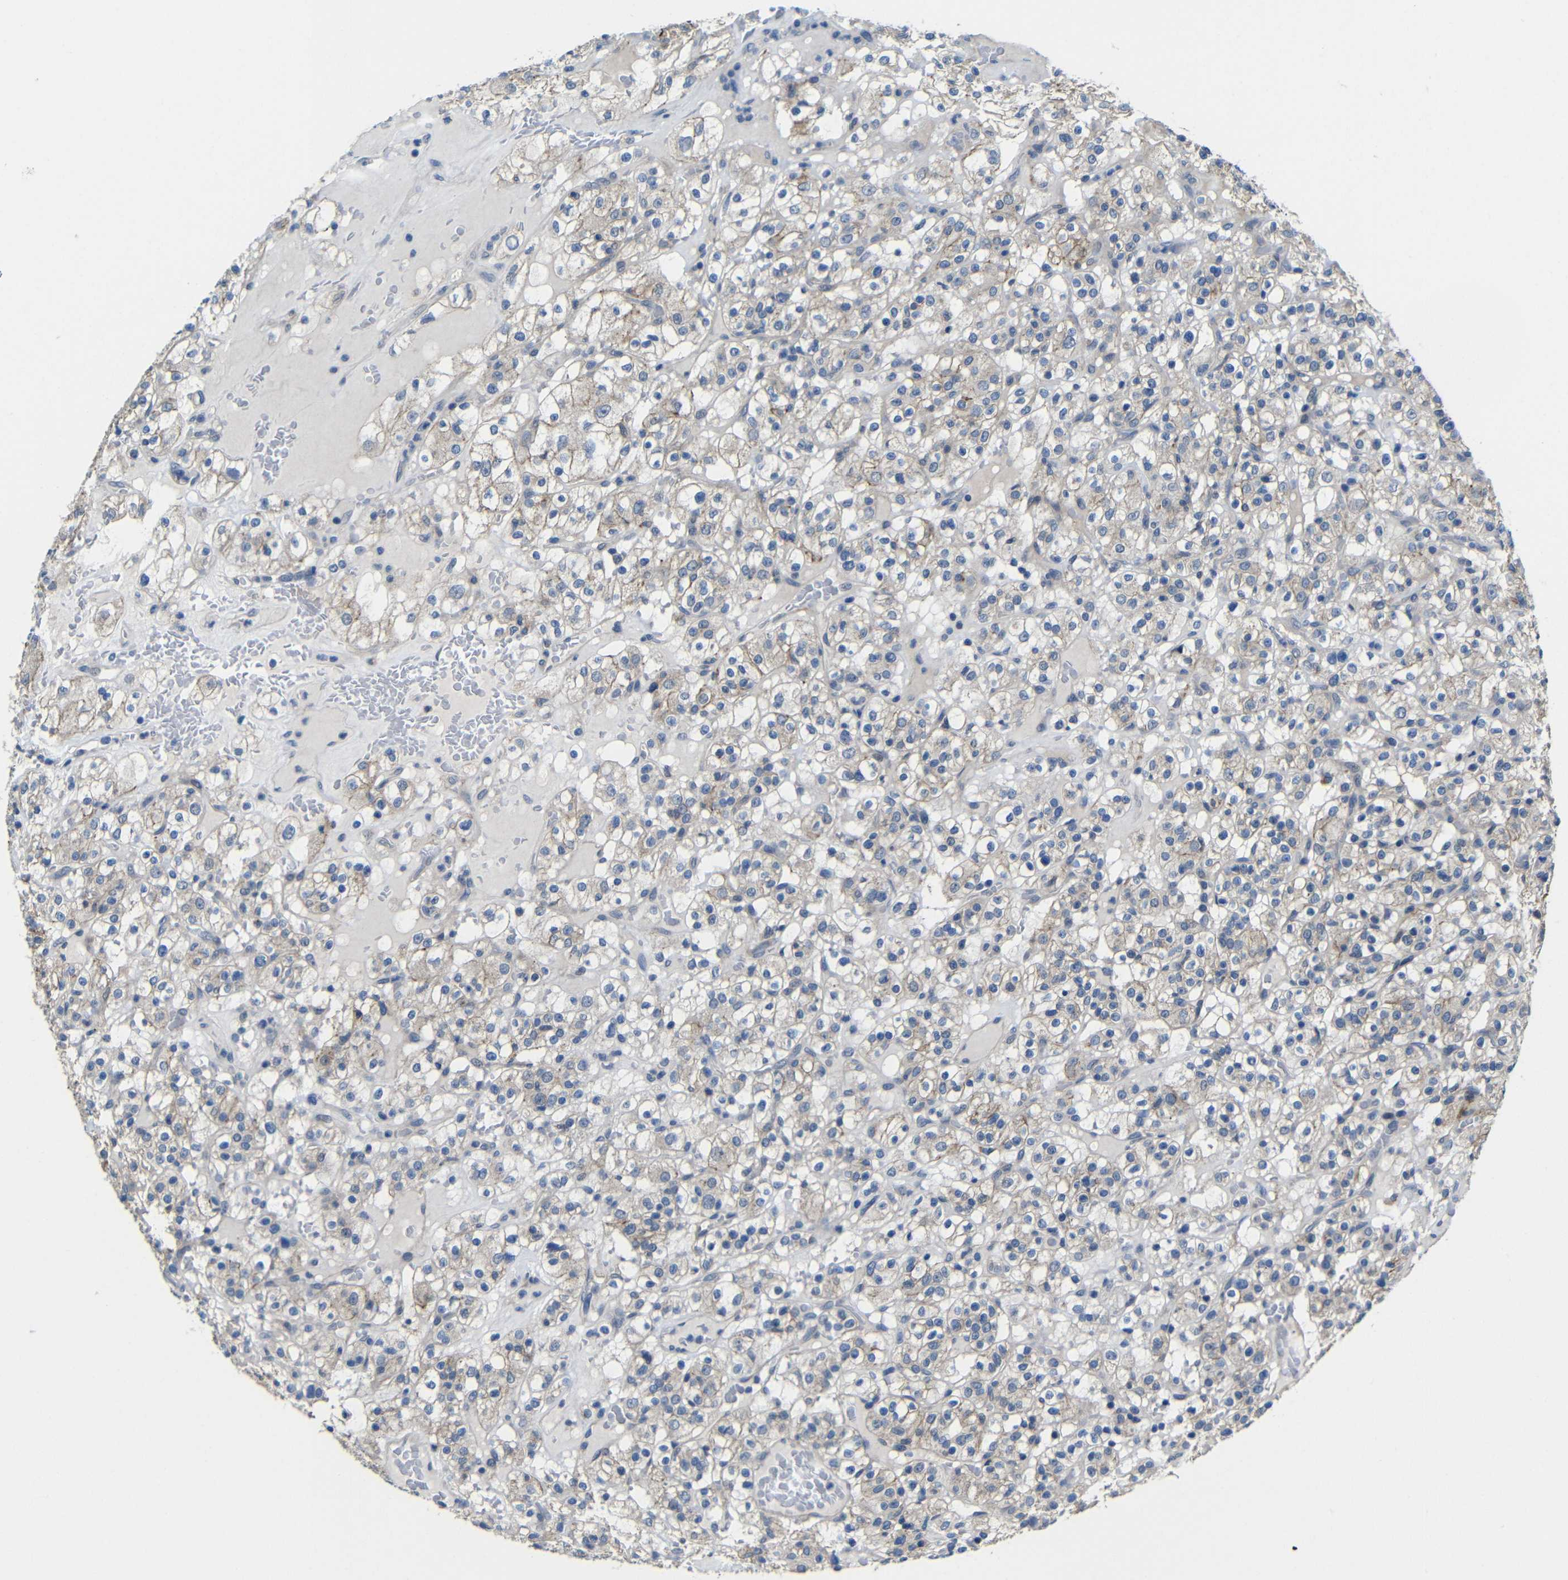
{"staining": {"intensity": "weak", "quantity": "25%-75%", "location": "cytoplasmic/membranous"}, "tissue": "renal cancer", "cell_type": "Tumor cells", "image_type": "cancer", "snomed": [{"axis": "morphology", "description": "Normal tissue, NOS"}, {"axis": "morphology", "description": "Adenocarcinoma, NOS"}, {"axis": "topography", "description": "Kidney"}], "caption": "Renal cancer (adenocarcinoma) was stained to show a protein in brown. There is low levels of weak cytoplasmic/membranous expression in approximately 25%-75% of tumor cells. The staining is performed using DAB brown chromogen to label protein expression. The nuclei are counter-stained blue using hematoxylin.", "gene": "ZNF90", "patient": {"sex": "female", "age": 72}}